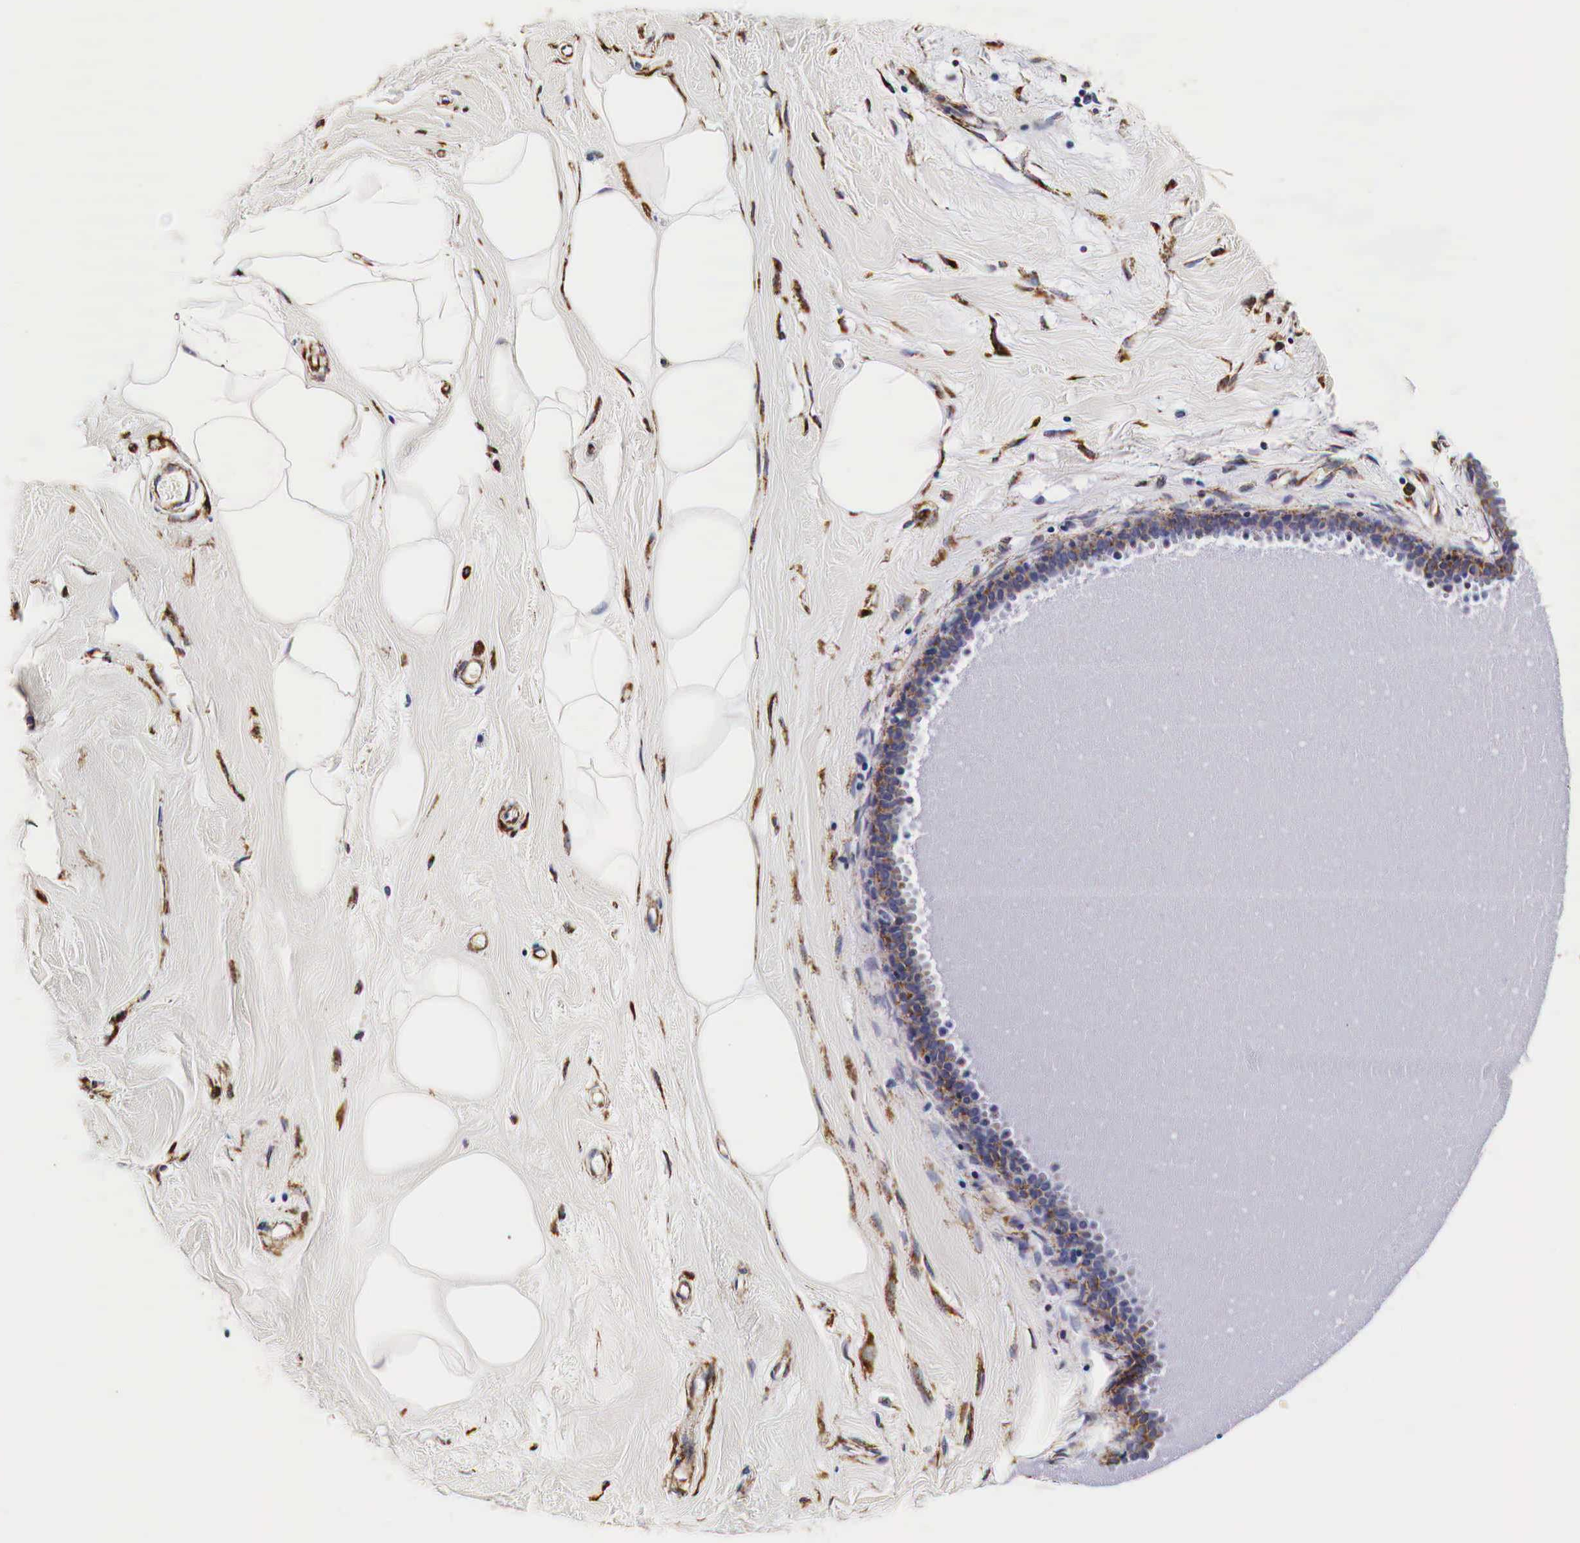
{"staining": {"intensity": "negative", "quantity": "none", "location": "none"}, "tissue": "breast", "cell_type": "Adipocytes", "image_type": "normal", "snomed": [{"axis": "morphology", "description": "Normal tissue, NOS"}, {"axis": "topography", "description": "Breast"}], "caption": "IHC histopathology image of normal human breast stained for a protein (brown), which shows no expression in adipocytes.", "gene": "CKAP4", "patient": {"sex": "female", "age": 44}}